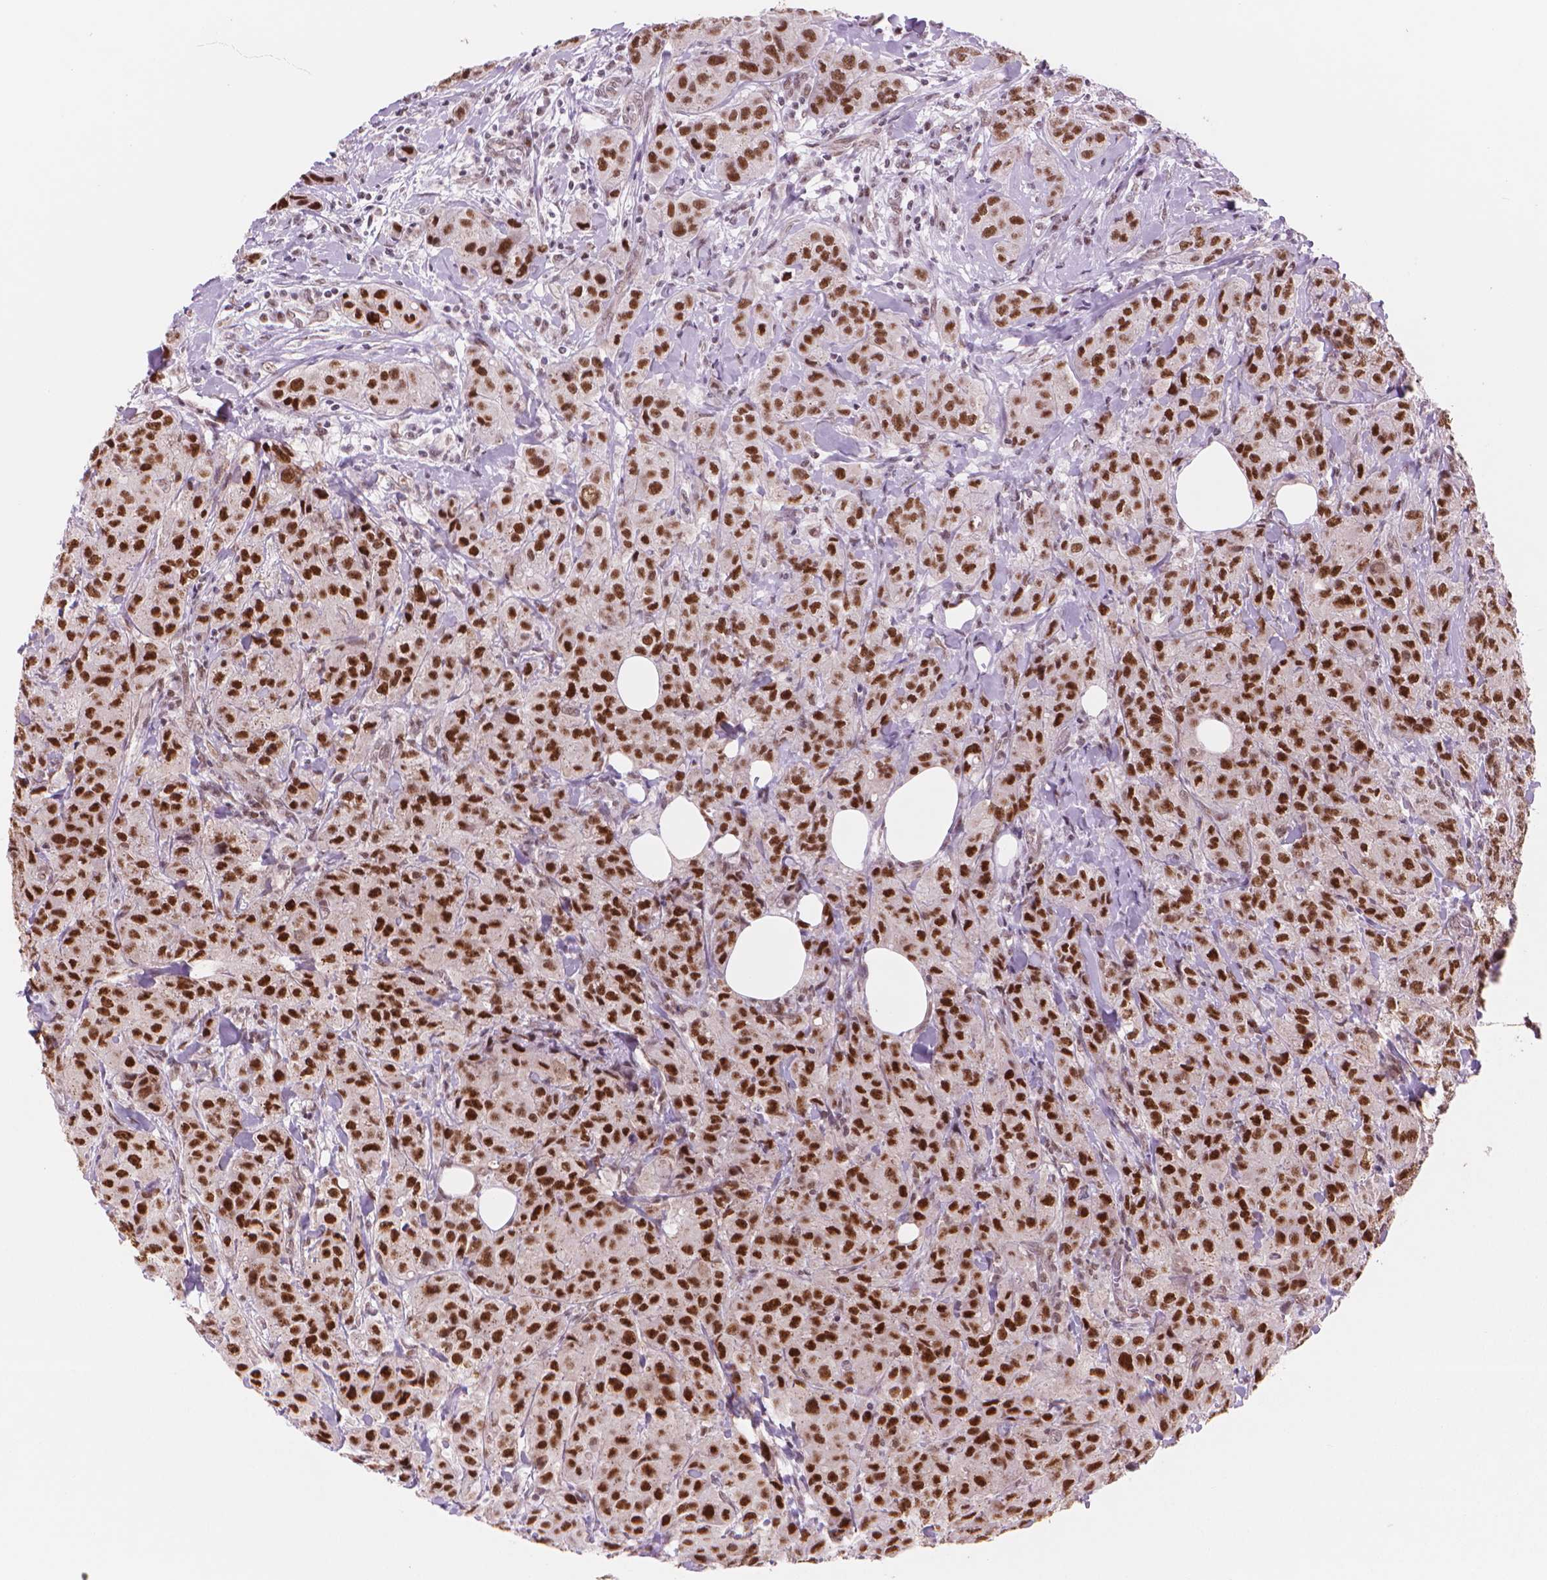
{"staining": {"intensity": "strong", "quantity": ">75%", "location": "nuclear"}, "tissue": "breast cancer", "cell_type": "Tumor cells", "image_type": "cancer", "snomed": [{"axis": "morphology", "description": "Duct carcinoma"}, {"axis": "topography", "description": "Breast"}], "caption": "Protein staining by immunohistochemistry reveals strong nuclear positivity in about >75% of tumor cells in intraductal carcinoma (breast).", "gene": "POLR3D", "patient": {"sex": "female", "age": 43}}